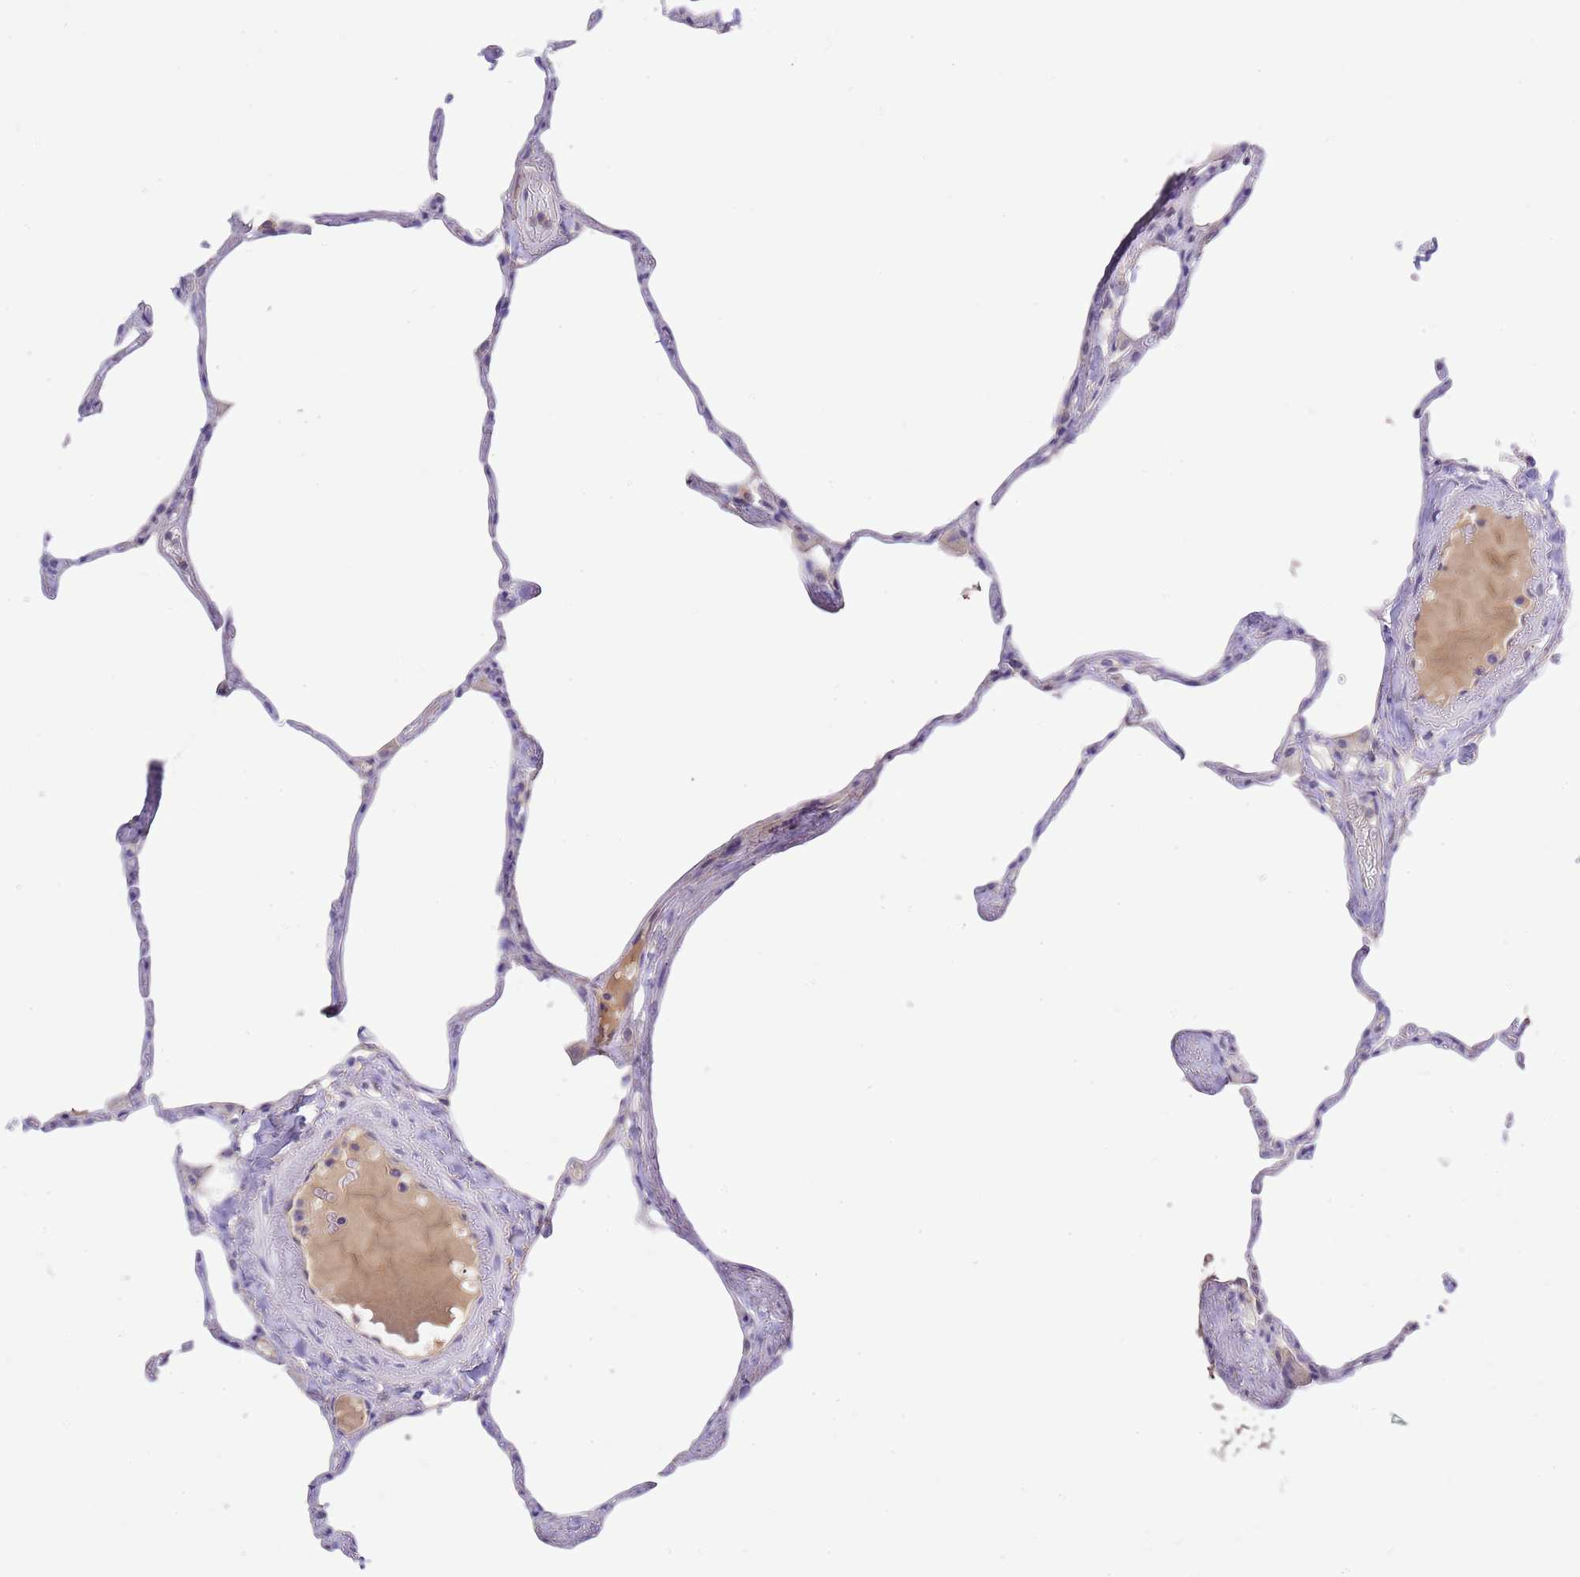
{"staining": {"intensity": "negative", "quantity": "none", "location": "none"}, "tissue": "lung", "cell_type": "Alveolar cells", "image_type": "normal", "snomed": [{"axis": "morphology", "description": "Normal tissue, NOS"}, {"axis": "topography", "description": "Lung"}], "caption": "This is a micrograph of immunohistochemistry (IHC) staining of benign lung, which shows no staining in alveolar cells. (Stains: DAB IHC with hematoxylin counter stain, Microscopy: brightfield microscopy at high magnification).", "gene": "RFK", "patient": {"sex": "male", "age": 65}}